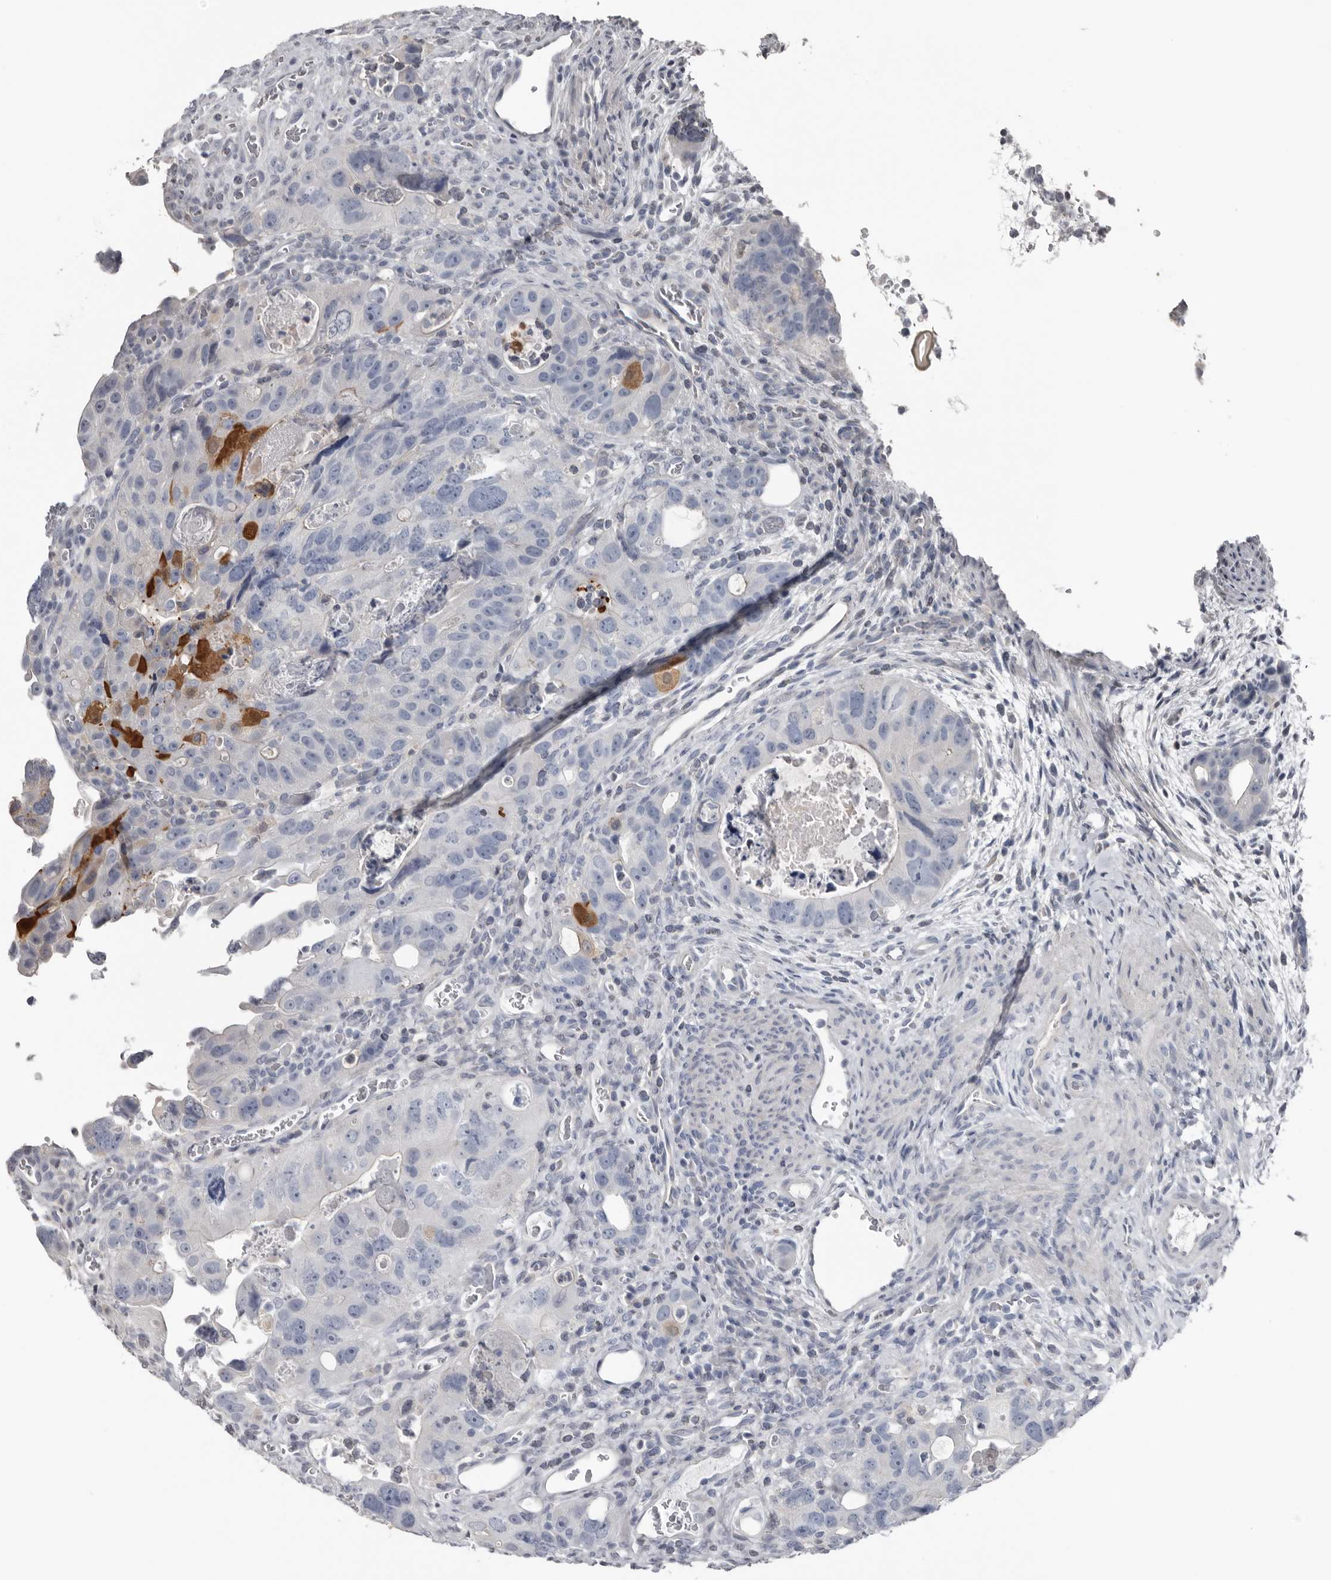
{"staining": {"intensity": "negative", "quantity": "none", "location": "none"}, "tissue": "colorectal cancer", "cell_type": "Tumor cells", "image_type": "cancer", "snomed": [{"axis": "morphology", "description": "Adenocarcinoma, NOS"}, {"axis": "topography", "description": "Rectum"}], "caption": "Immunohistochemical staining of human colorectal cancer (adenocarcinoma) displays no significant positivity in tumor cells.", "gene": "FABP7", "patient": {"sex": "male", "age": 59}}